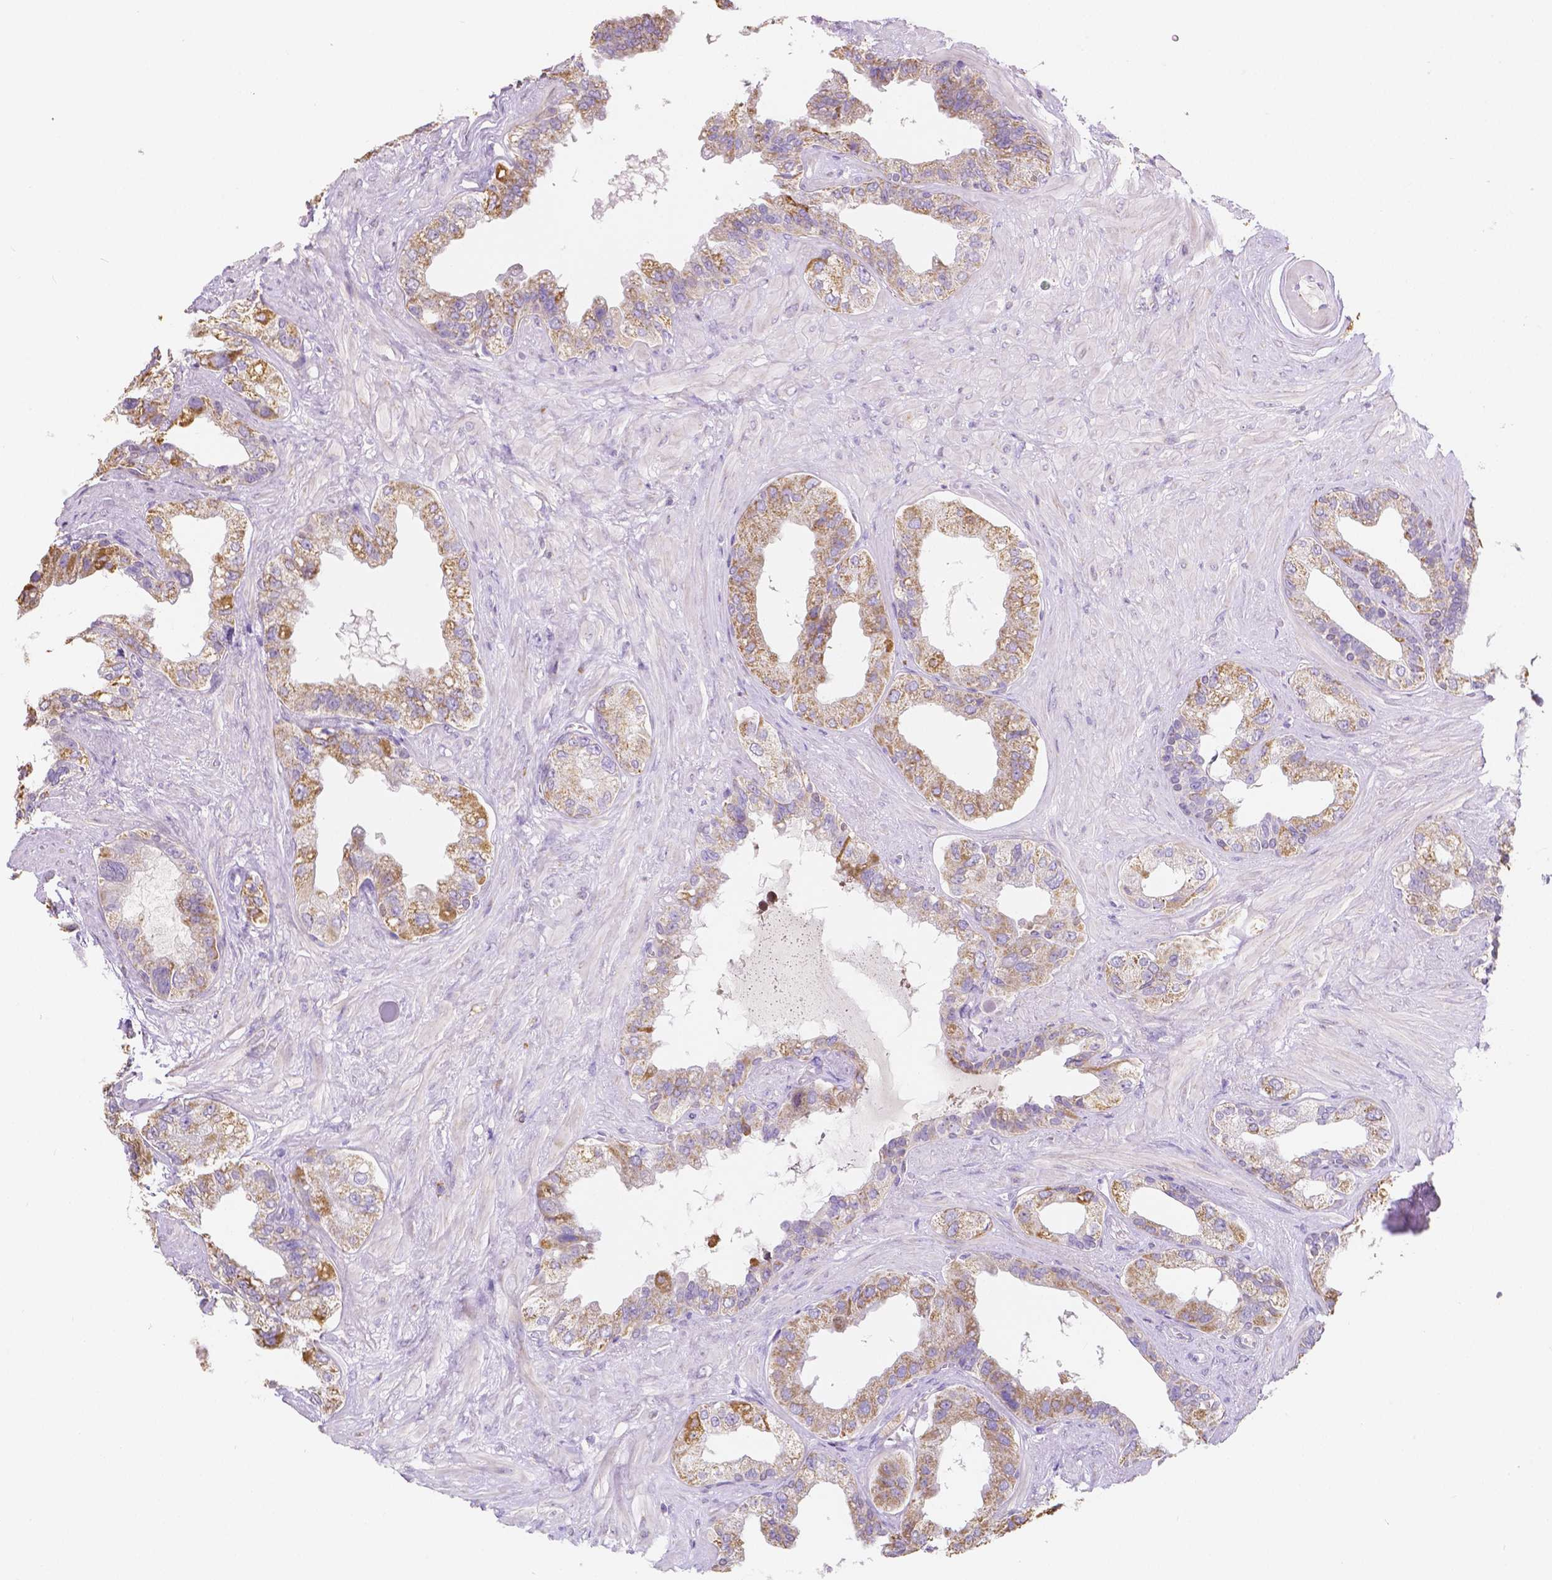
{"staining": {"intensity": "weak", "quantity": "25%-75%", "location": "cytoplasmic/membranous"}, "tissue": "seminal vesicle", "cell_type": "Glandular cells", "image_type": "normal", "snomed": [{"axis": "morphology", "description": "Normal tissue, NOS"}, {"axis": "topography", "description": "Seminal veicle"}, {"axis": "topography", "description": "Peripheral nerve tissue"}], "caption": "High-magnification brightfield microscopy of unremarkable seminal vesicle stained with DAB (3,3'-diaminobenzidine) (brown) and counterstained with hematoxylin (blue). glandular cells exhibit weak cytoplasmic/membranous positivity is seen in about25%-75% of cells.", "gene": "TMEM130", "patient": {"sex": "male", "age": 76}}